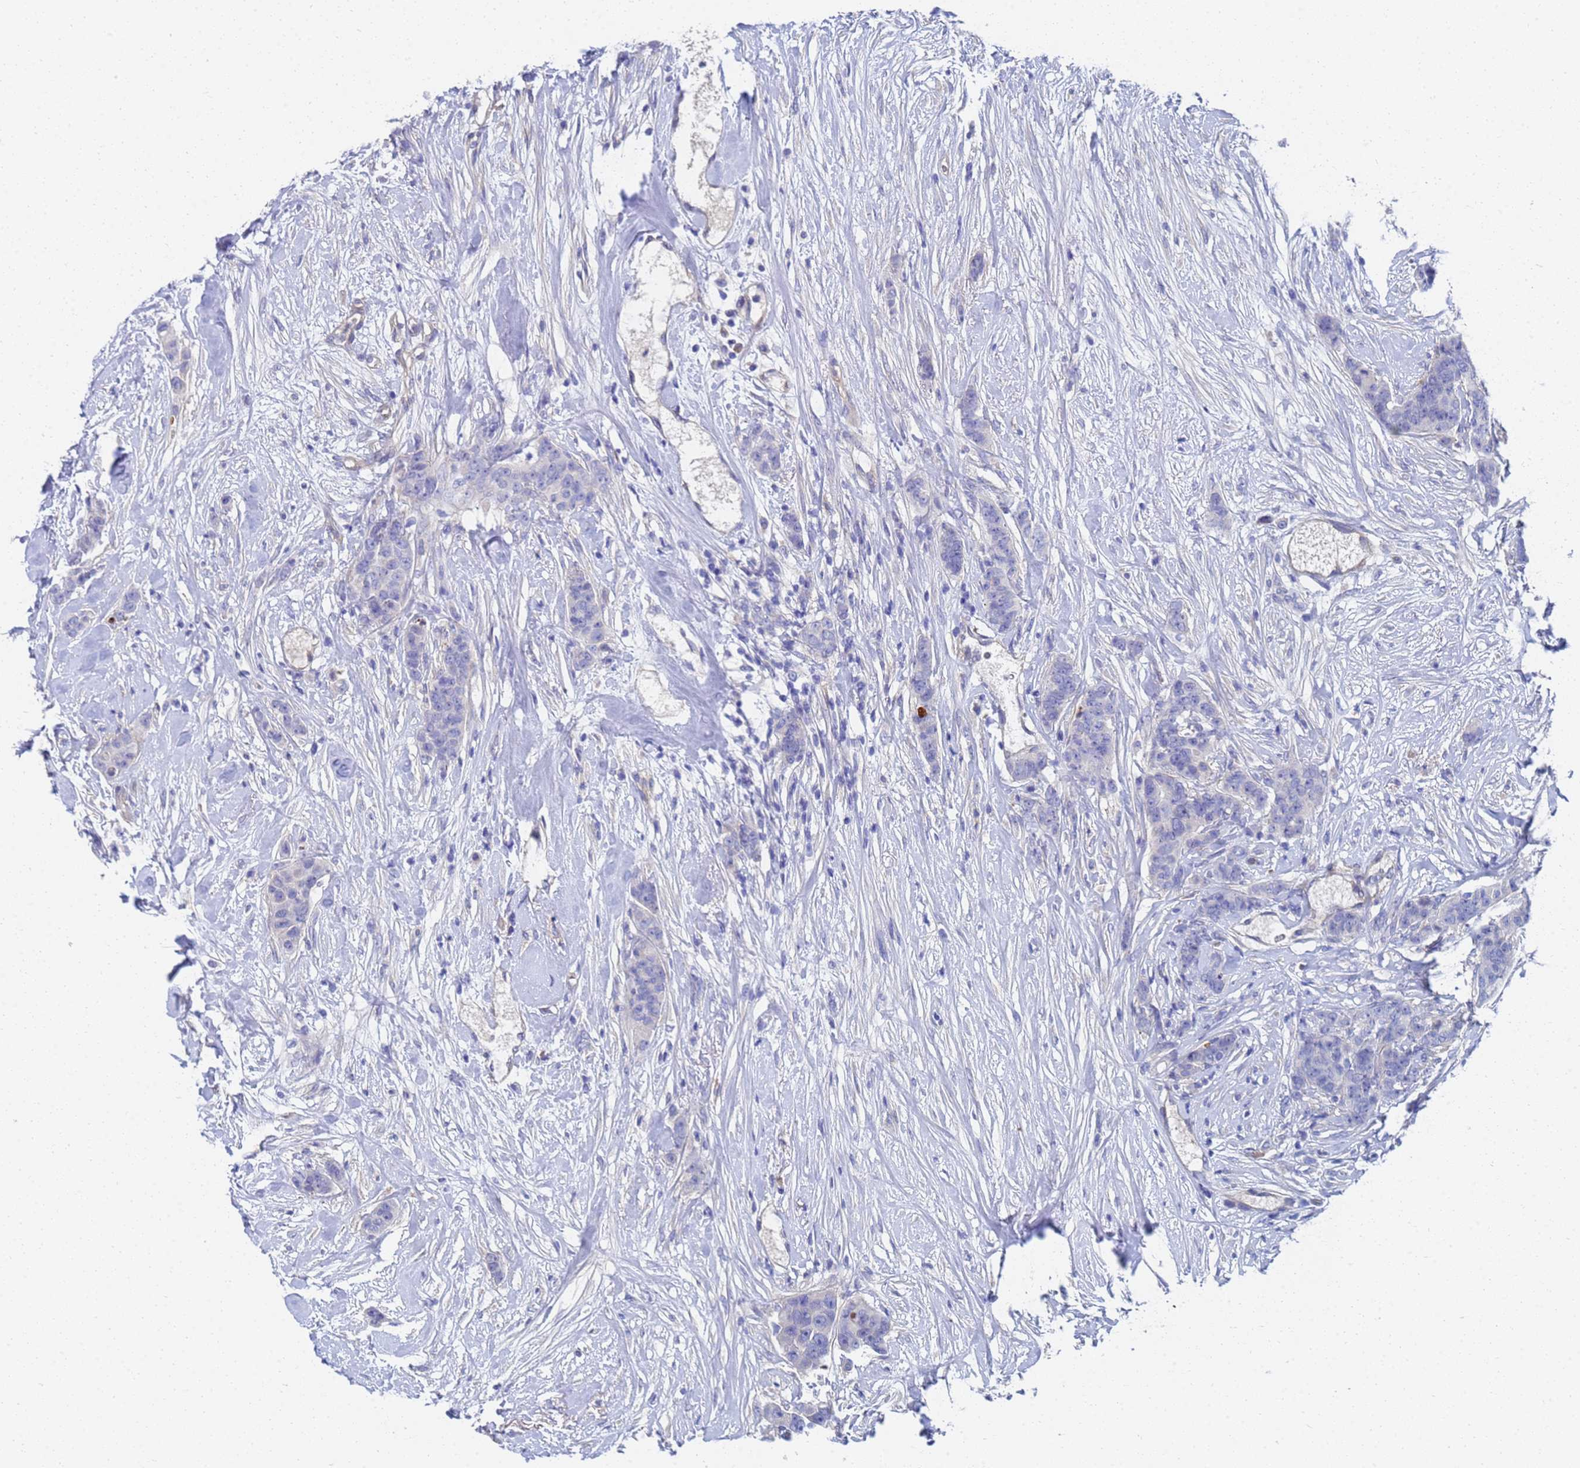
{"staining": {"intensity": "negative", "quantity": "none", "location": "none"}, "tissue": "breast cancer", "cell_type": "Tumor cells", "image_type": "cancer", "snomed": [{"axis": "morphology", "description": "Duct carcinoma"}, {"axis": "topography", "description": "Breast"}], "caption": "Image shows no significant protein positivity in tumor cells of infiltrating ductal carcinoma (breast).", "gene": "LBX2", "patient": {"sex": "female", "age": 40}}